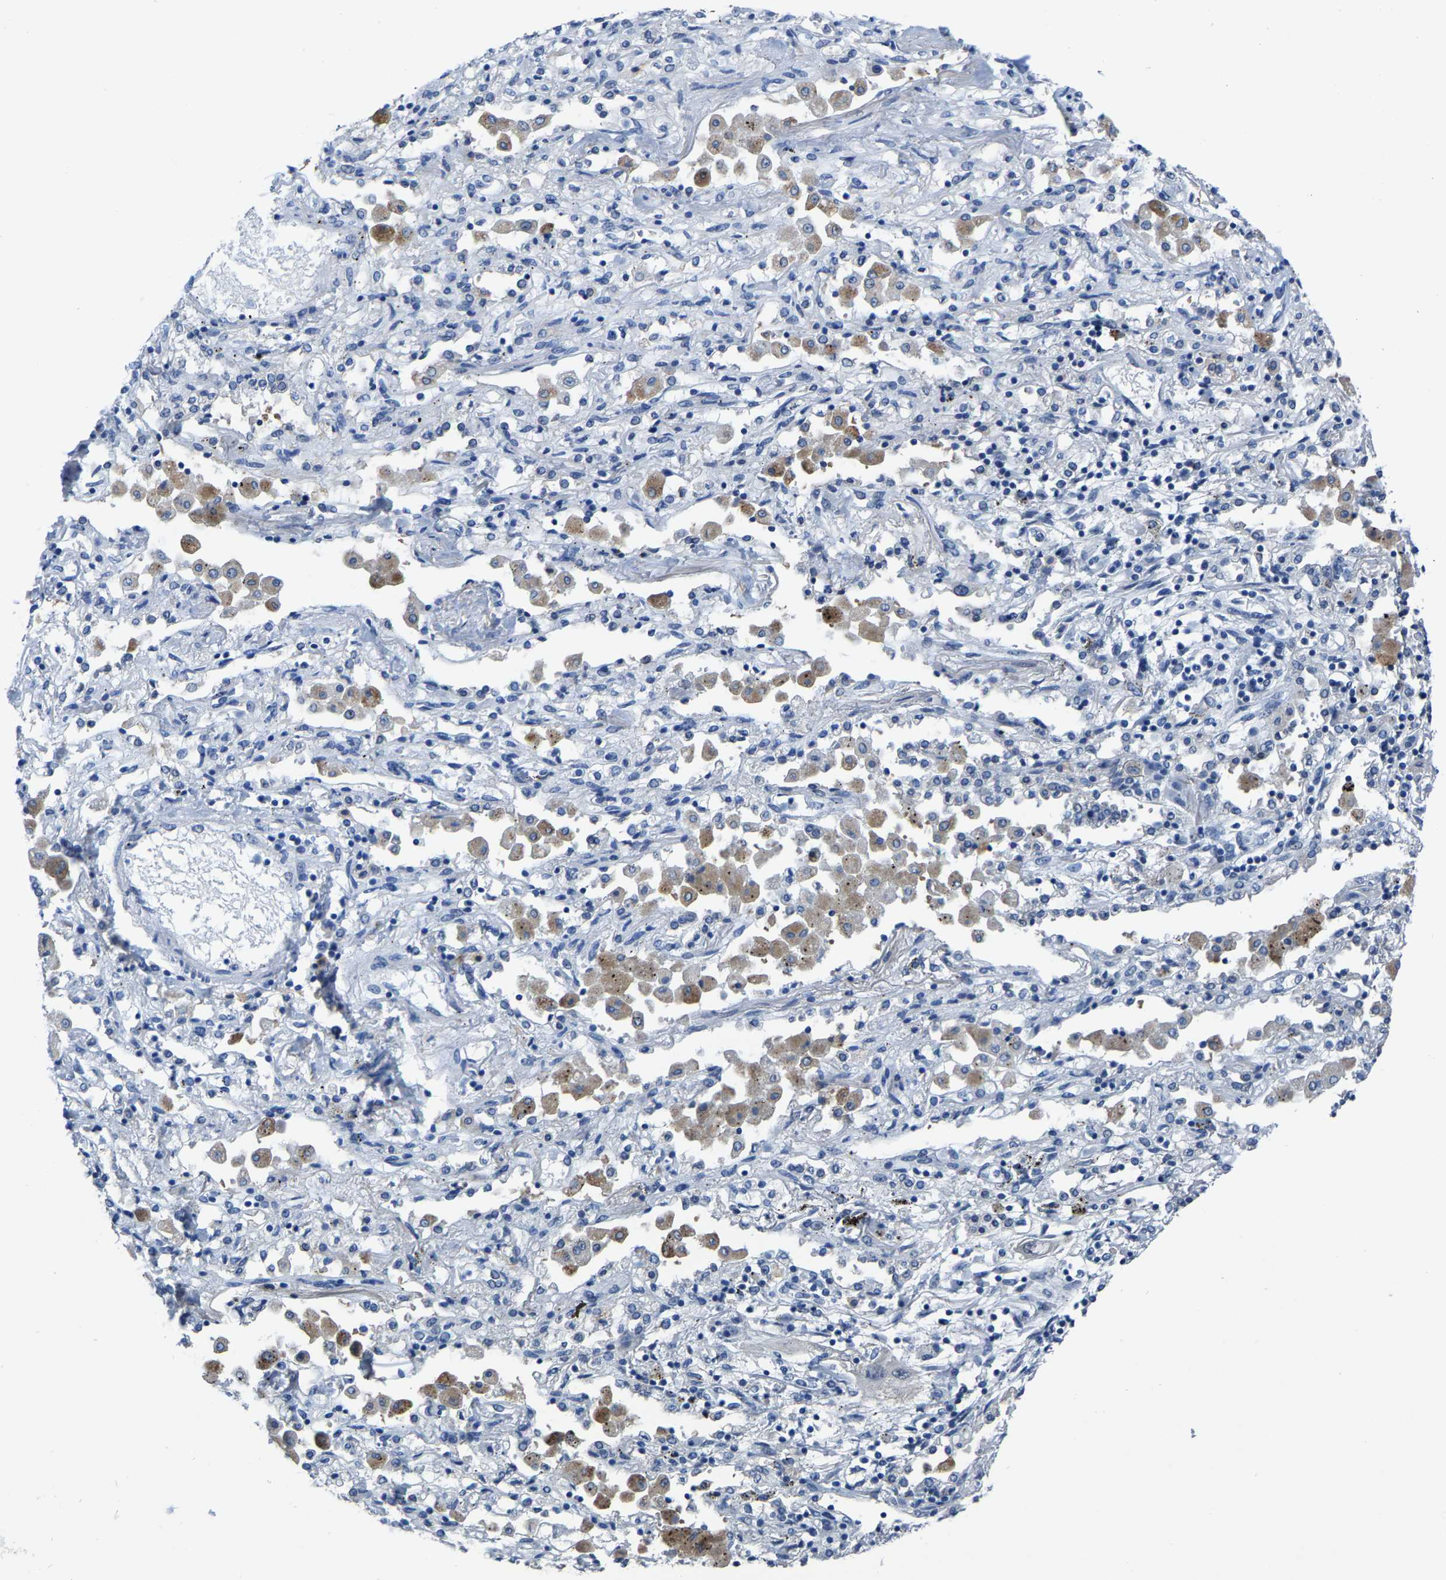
{"staining": {"intensity": "negative", "quantity": "none", "location": "none"}, "tissue": "lung cancer", "cell_type": "Tumor cells", "image_type": "cancer", "snomed": [{"axis": "morphology", "description": "Squamous cell carcinoma, NOS"}, {"axis": "topography", "description": "Lung"}], "caption": "This is a photomicrograph of immunohistochemistry staining of squamous cell carcinoma (lung), which shows no staining in tumor cells.", "gene": "SSH3", "patient": {"sex": "female", "age": 47}}